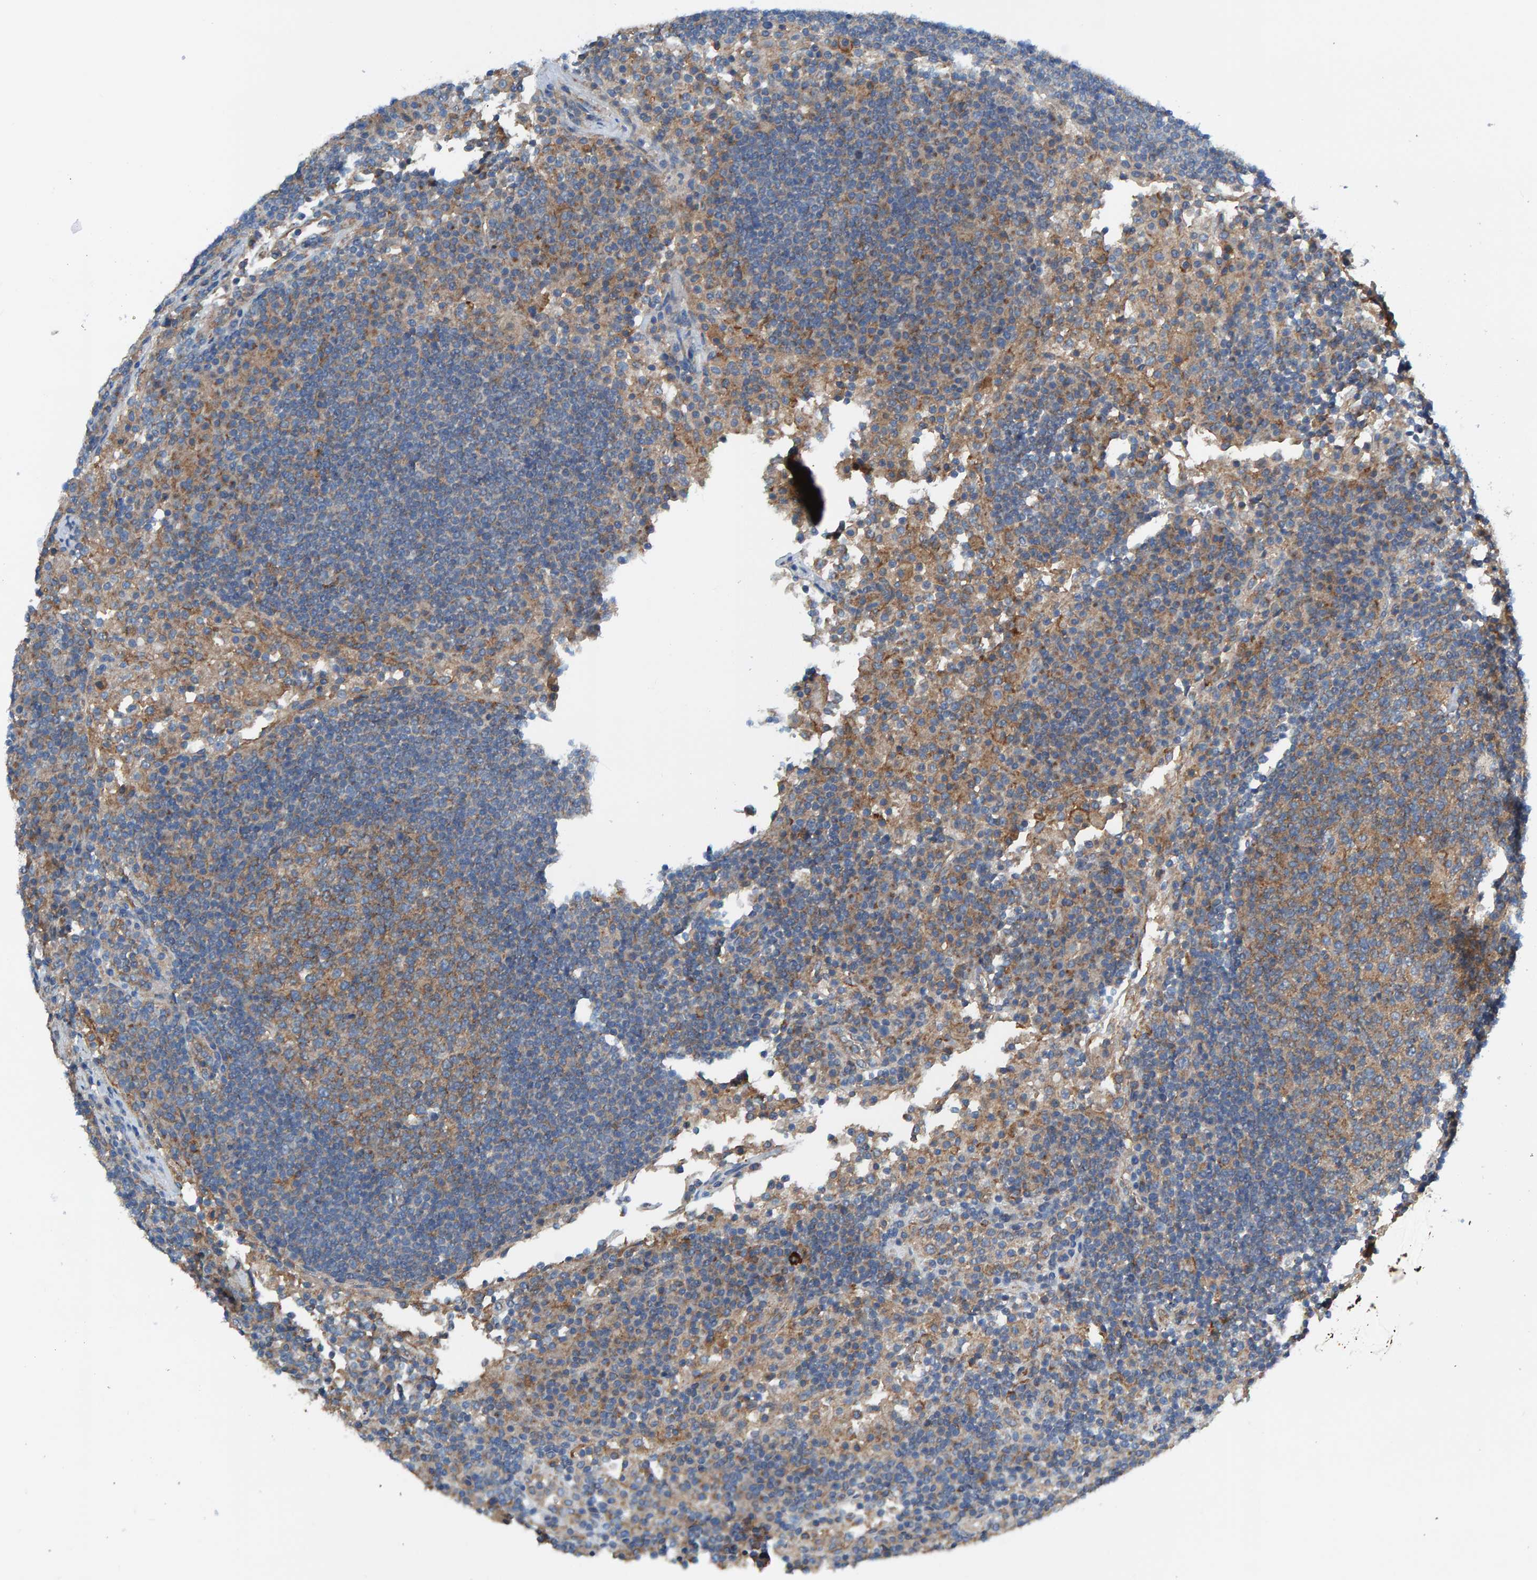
{"staining": {"intensity": "moderate", "quantity": ">75%", "location": "cytoplasmic/membranous"}, "tissue": "lymph node", "cell_type": "Germinal center cells", "image_type": "normal", "snomed": [{"axis": "morphology", "description": "Normal tissue, NOS"}, {"axis": "topography", "description": "Lymph node"}], "caption": "Immunohistochemistry staining of benign lymph node, which reveals medium levels of moderate cytoplasmic/membranous expression in approximately >75% of germinal center cells indicating moderate cytoplasmic/membranous protein expression. The staining was performed using DAB (3,3'-diaminobenzidine) (brown) for protein detection and nuclei were counterstained in hematoxylin (blue).", "gene": "MKLN1", "patient": {"sex": "female", "age": 53}}